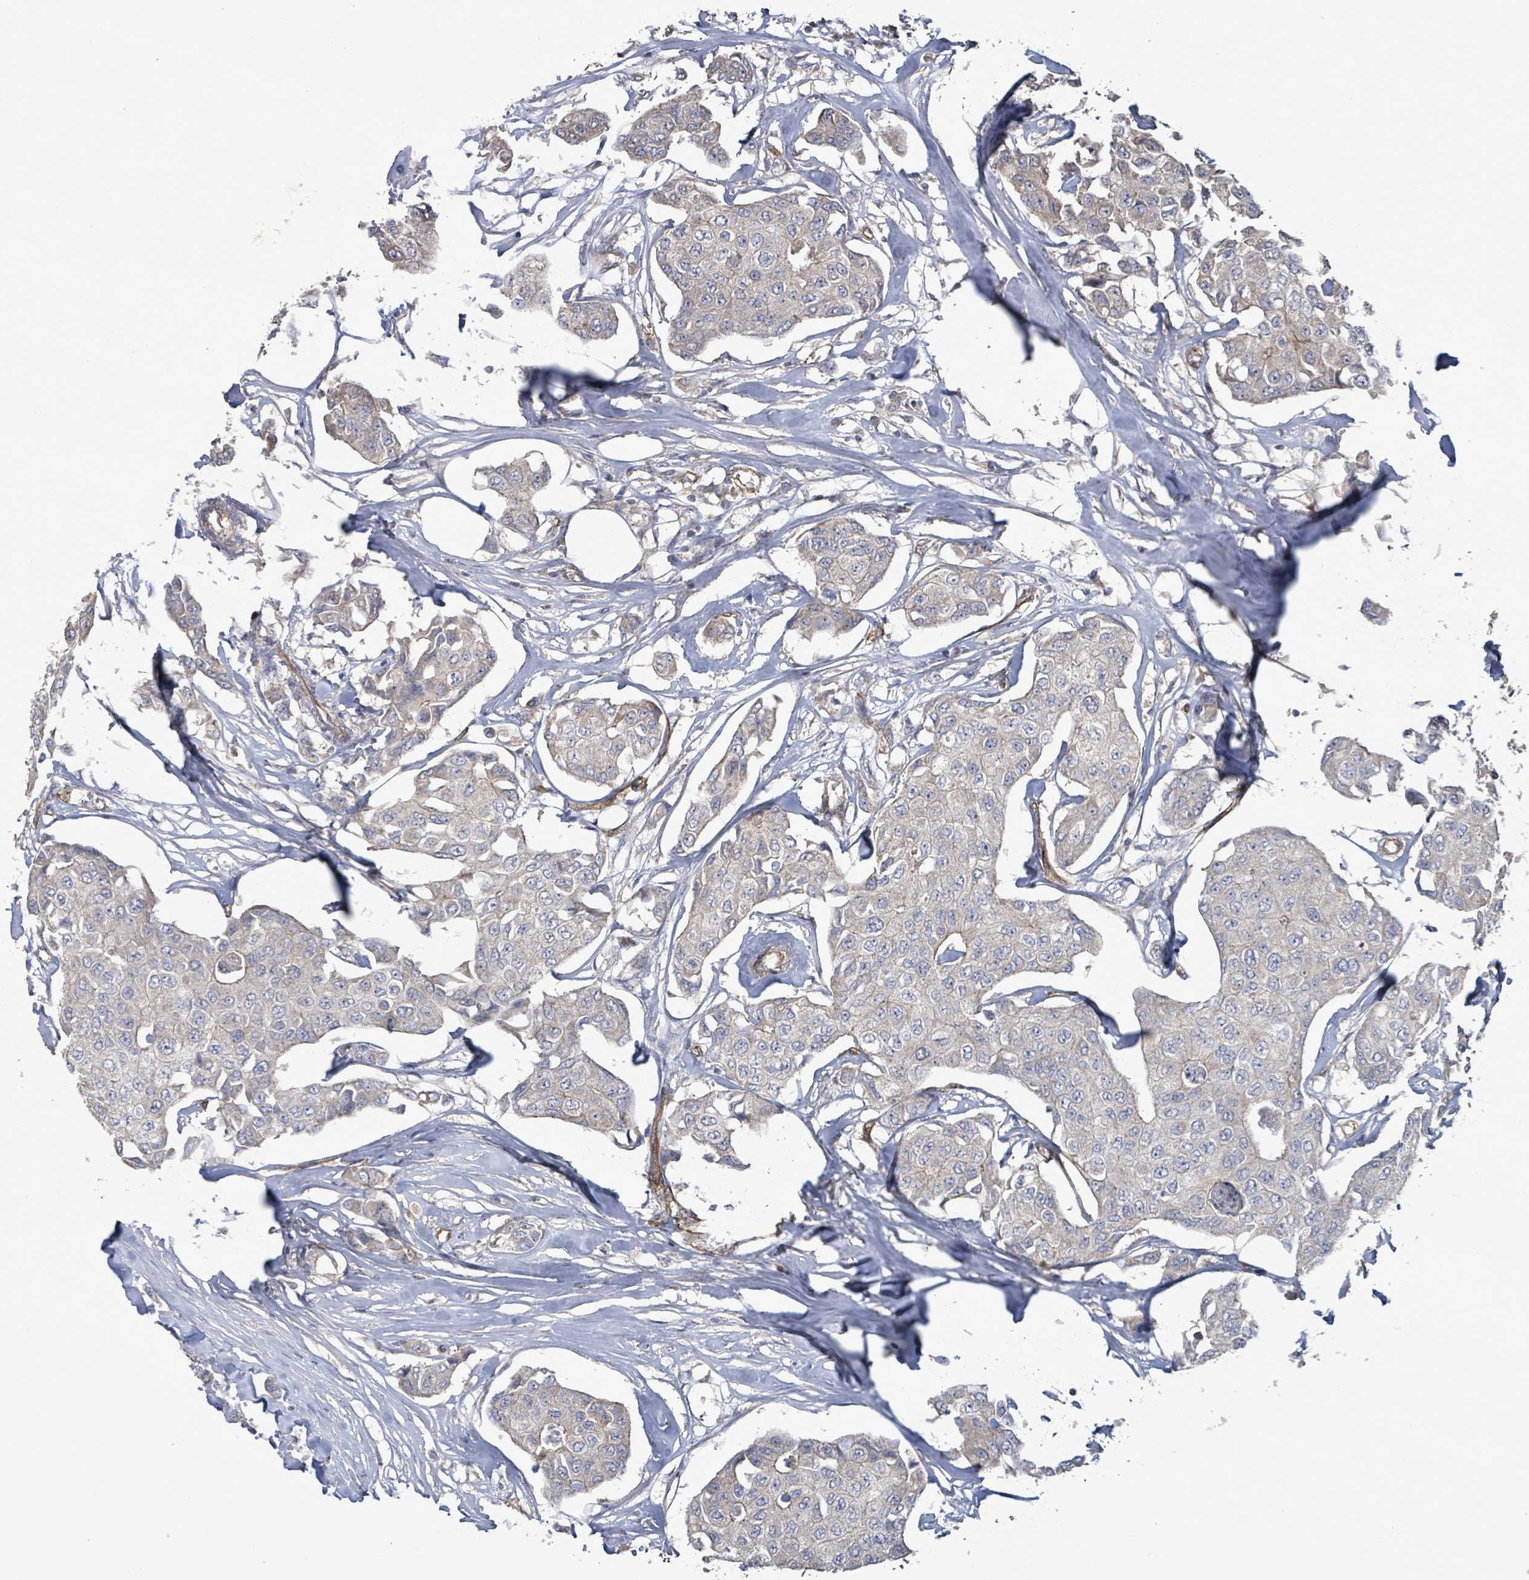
{"staining": {"intensity": "negative", "quantity": "none", "location": "none"}, "tissue": "breast cancer", "cell_type": "Tumor cells", "image_type": "cancer", "snomed": [{"axis": "morphology", "description": "Duct carcinoma"}, {"axis": "topography", "description": "Breast"}, {"axis": "topography", "description": "Lymph node"}], "caption": "An image of breast cancer (intraductal carcinoma) stained for a protein displays no brown staining in tumor cells. (DAB (3,3'-diaminobenzidine) immunohistochemistry, high magnification).", "gene": "KANK3", "patient": {"sex": "female", "age": 80}}